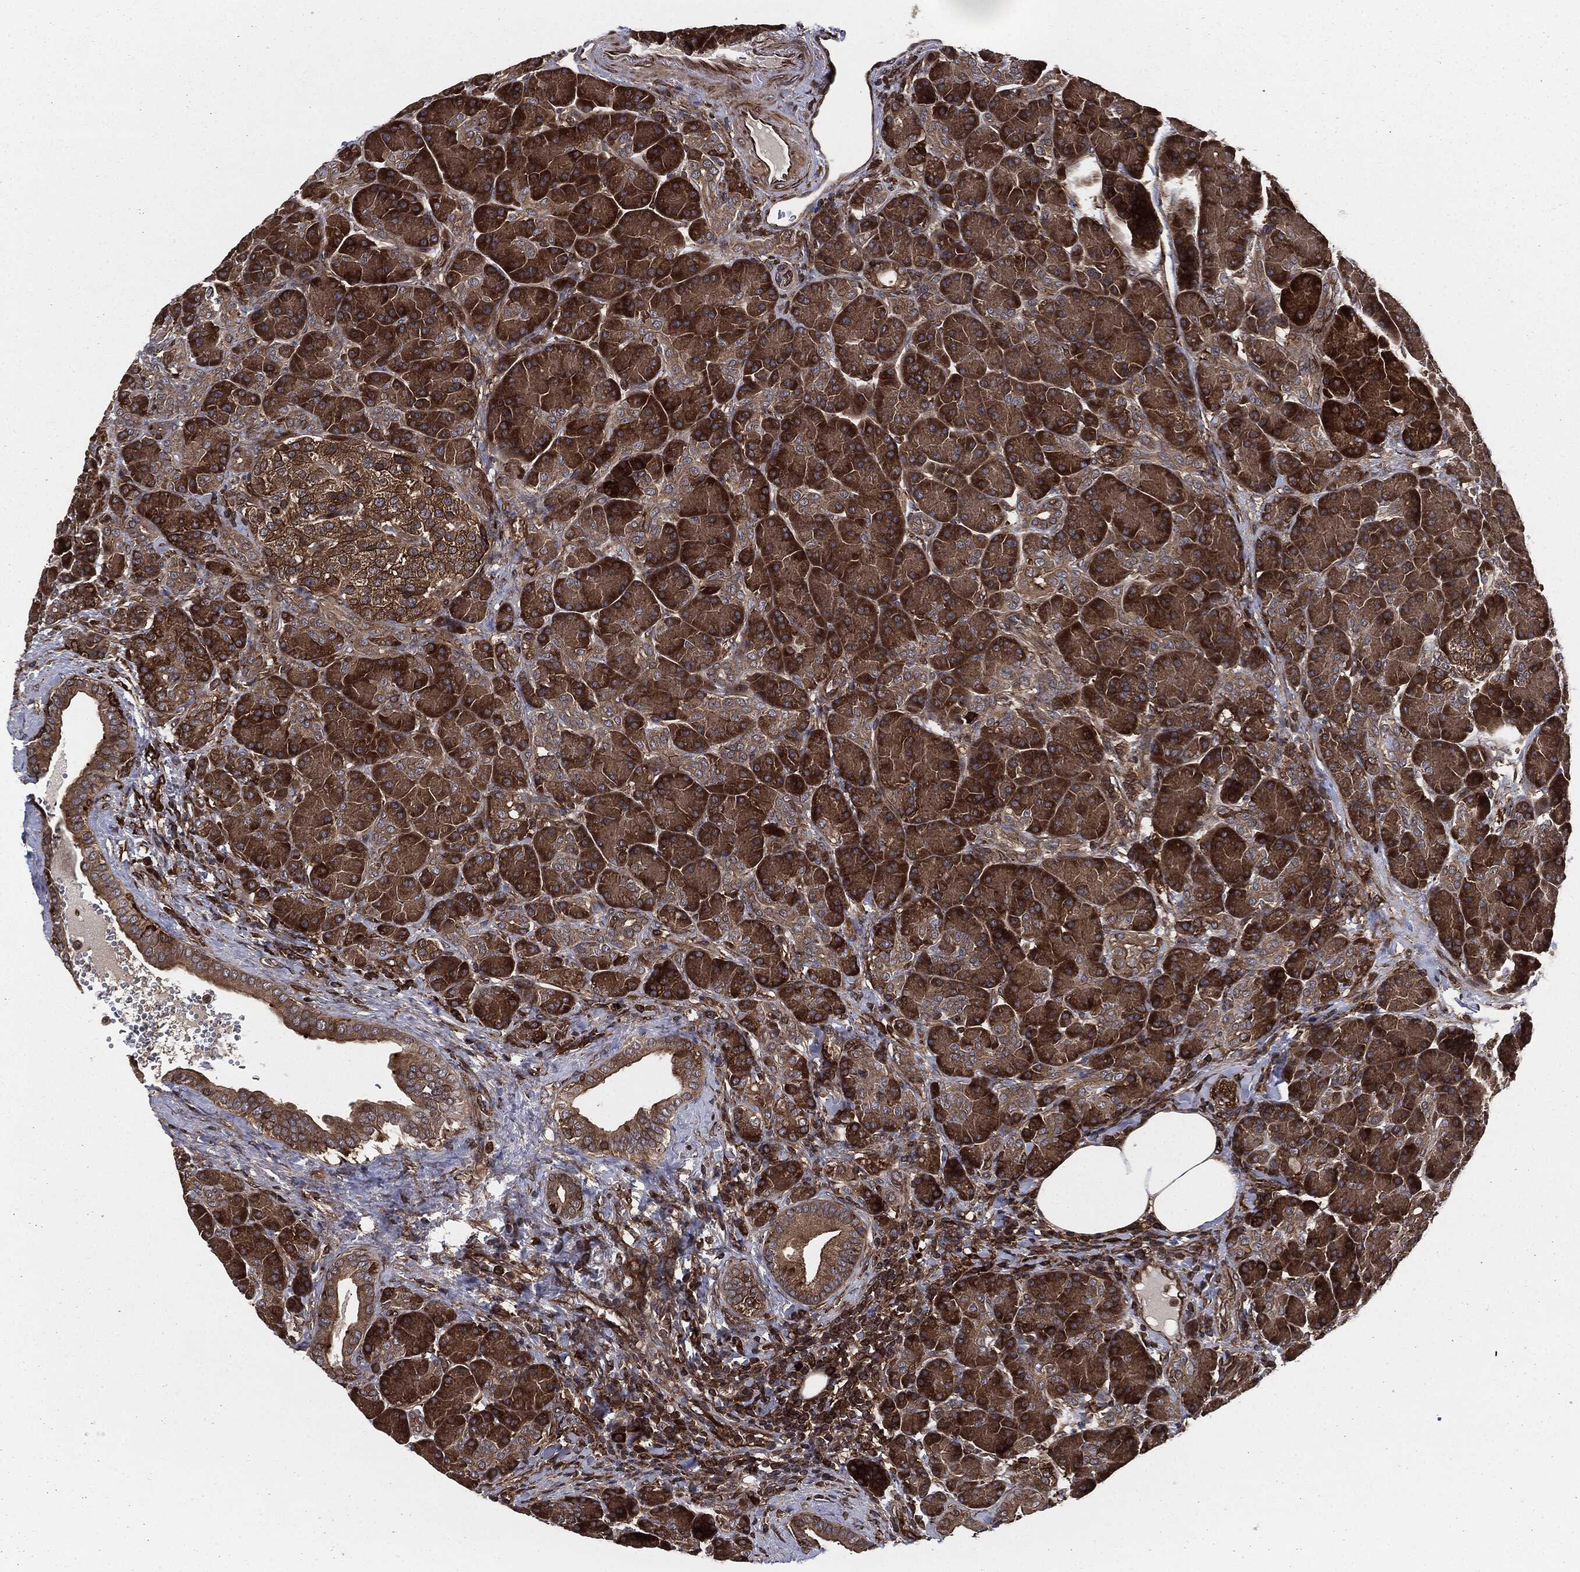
{"staining": {"intensity": "strong", "quantity": ">75%", "location": "cytoplasmic/membranous"}, "tissue": "pancreas", "cell_type": "Exocrine glandular cells", "image_type": "normal", "snomed": [{"axis": "morphology", "description": "Normal tissue, NOS"}, {"axis": "topography", "description": "Pancreas"}], "caption": "IHC micrograph of unremarkable pancreas: pancreas stained using immunohistochemistry reveals high levels of strong protein expression localized specifically in the cytoplasmic/membranous of exocrine glandular cells, appearing as a cytoplasmic/membranous brown color.", "gene": "RAP1GDS1", "patient": {"sex": "female", "age": 63}}